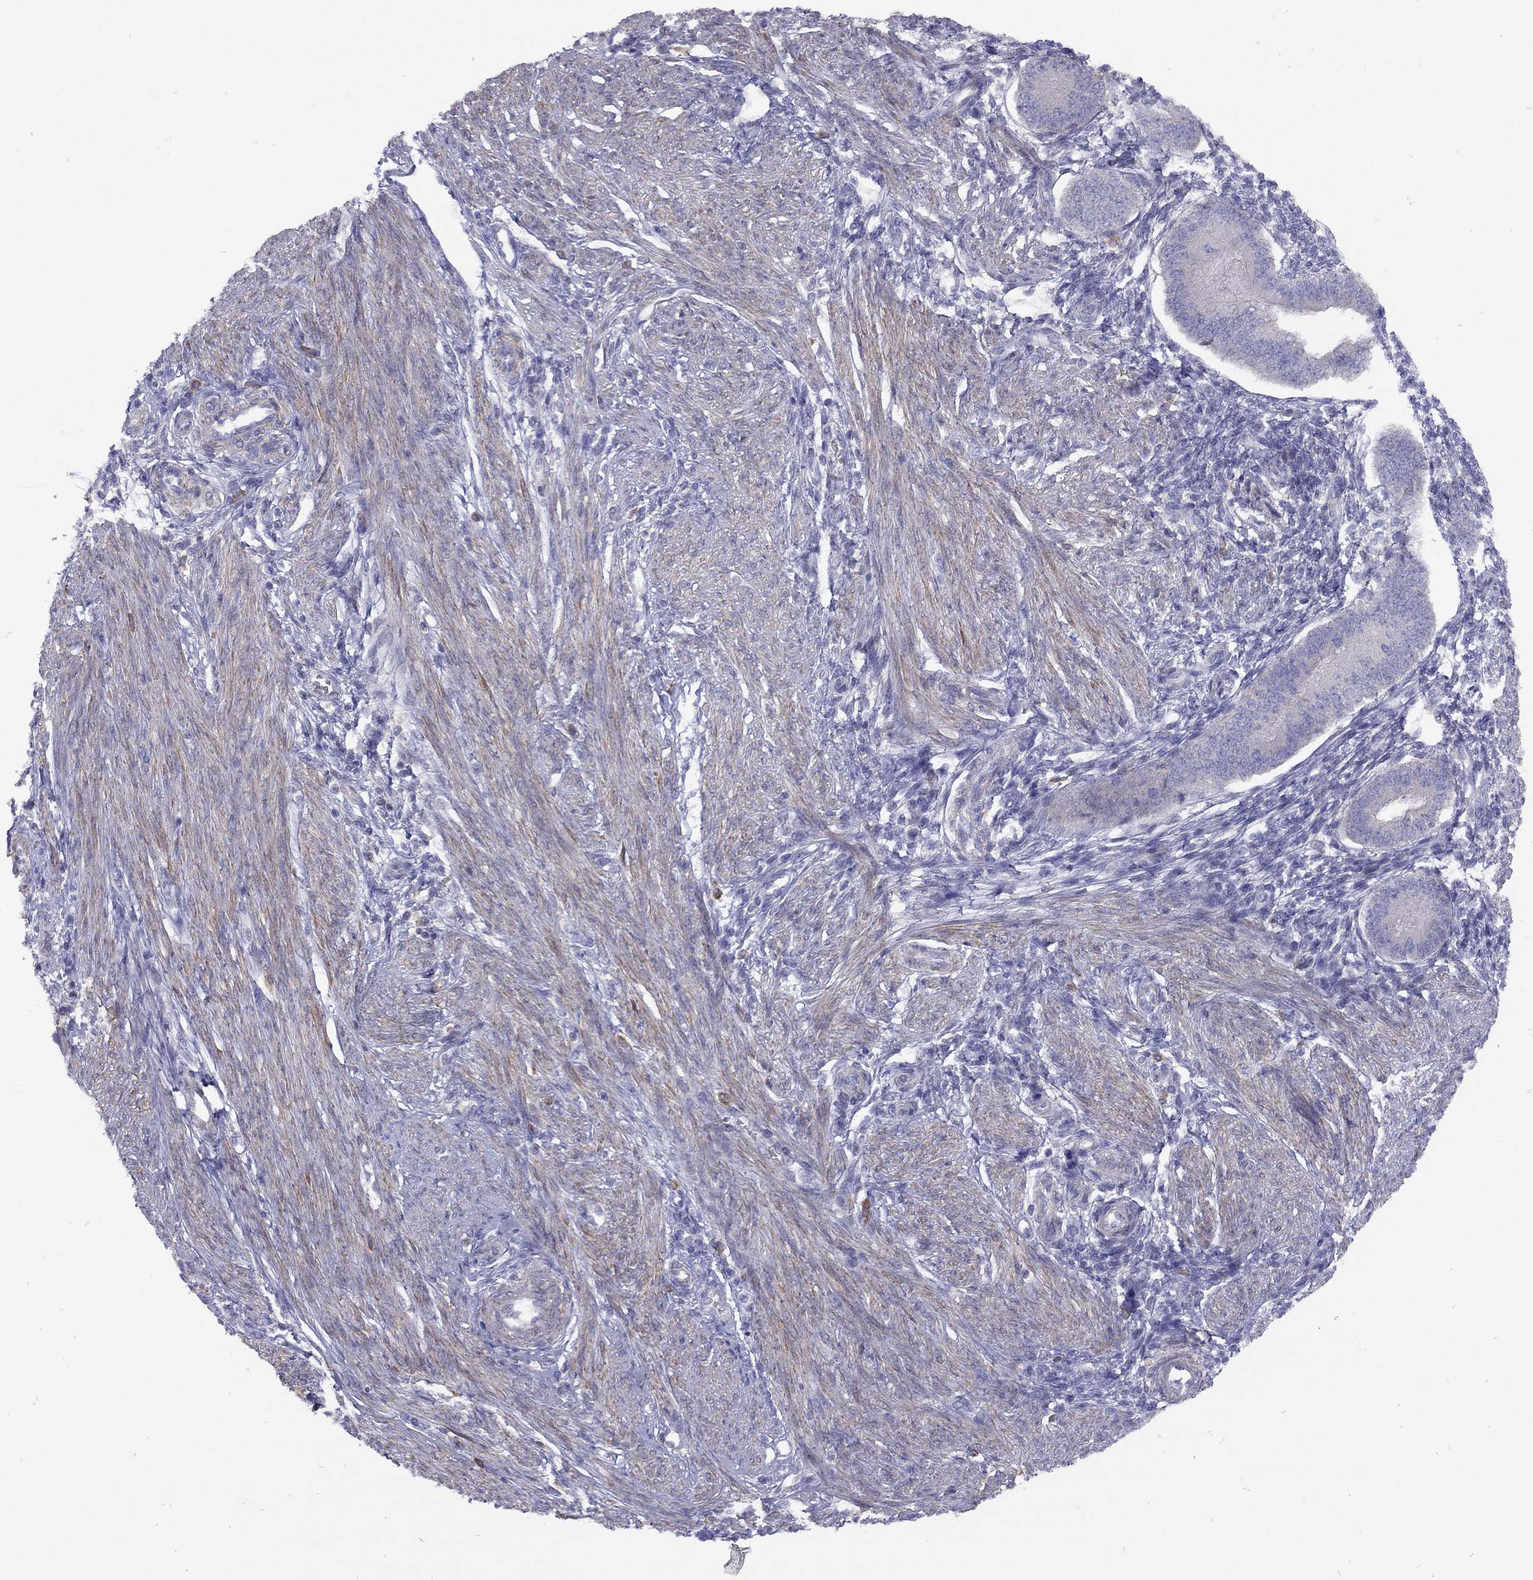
{"staining": {"intensity": "negative", "quantity": "none", "location": "none"}, "tissue": "endometrium", "cell_type": "Cells in endometrial stroma", "image_type": "normal", "snomed": [{"axis": "morphology", "description": "Normal tissue, NOS"}, {"axis": "topography", "description": "Endometrium"}], "caption": "Immunohistochemistry of benign human endometrium reveals no staining in cells in endometrial stroma. (DAB (3,3'-diaminobenzidine) IHC, high magnification).", "gene": "SYTL2", "patient": {"sex": "female", "age": 39}}